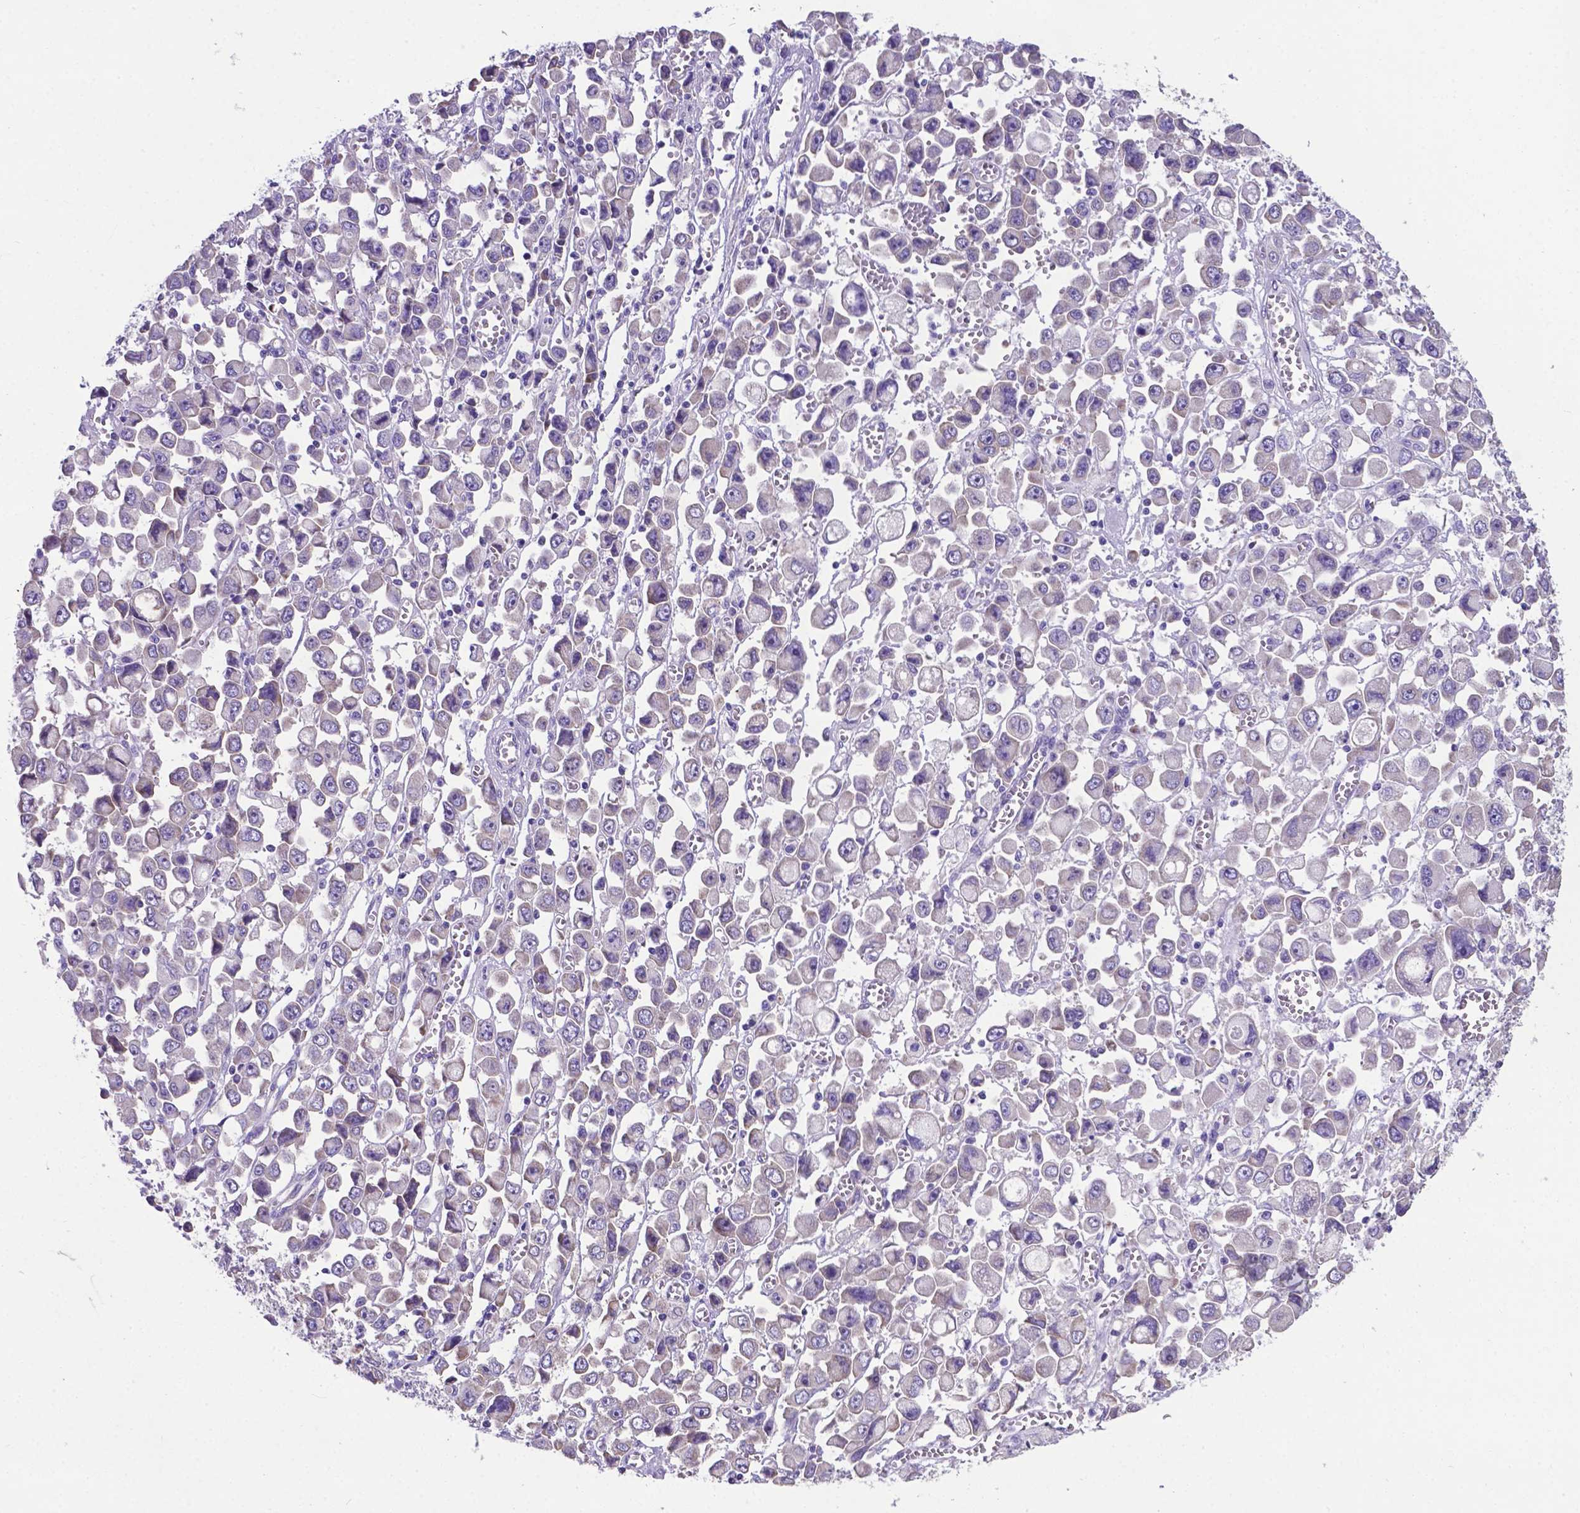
{"staining": {"intensity": "weak", "quantity": "25%-75%", "location": "cytoplasmic/membranous"}, "tissue": "stomach cancer", "cell_type": "Tumor cells", "image_type": "cancer", "snomed": [{"axis": "morphology", "description": "Adenocarcinoma, NOS"}, {"axis": "topography", "description": "Stomach, upper"}], "caption": "Immunohistochemistry (DAB) staining of stomach cancer demonstrates weak cytoplasmic/membranous protein expression in about 25%-75% of tumor cells. Immunohistochemistry stains the protein of interest in brown and the nuclei are stained blue.", "gene": "RPL6", "patient": {"sex": "male", "age": 70}}